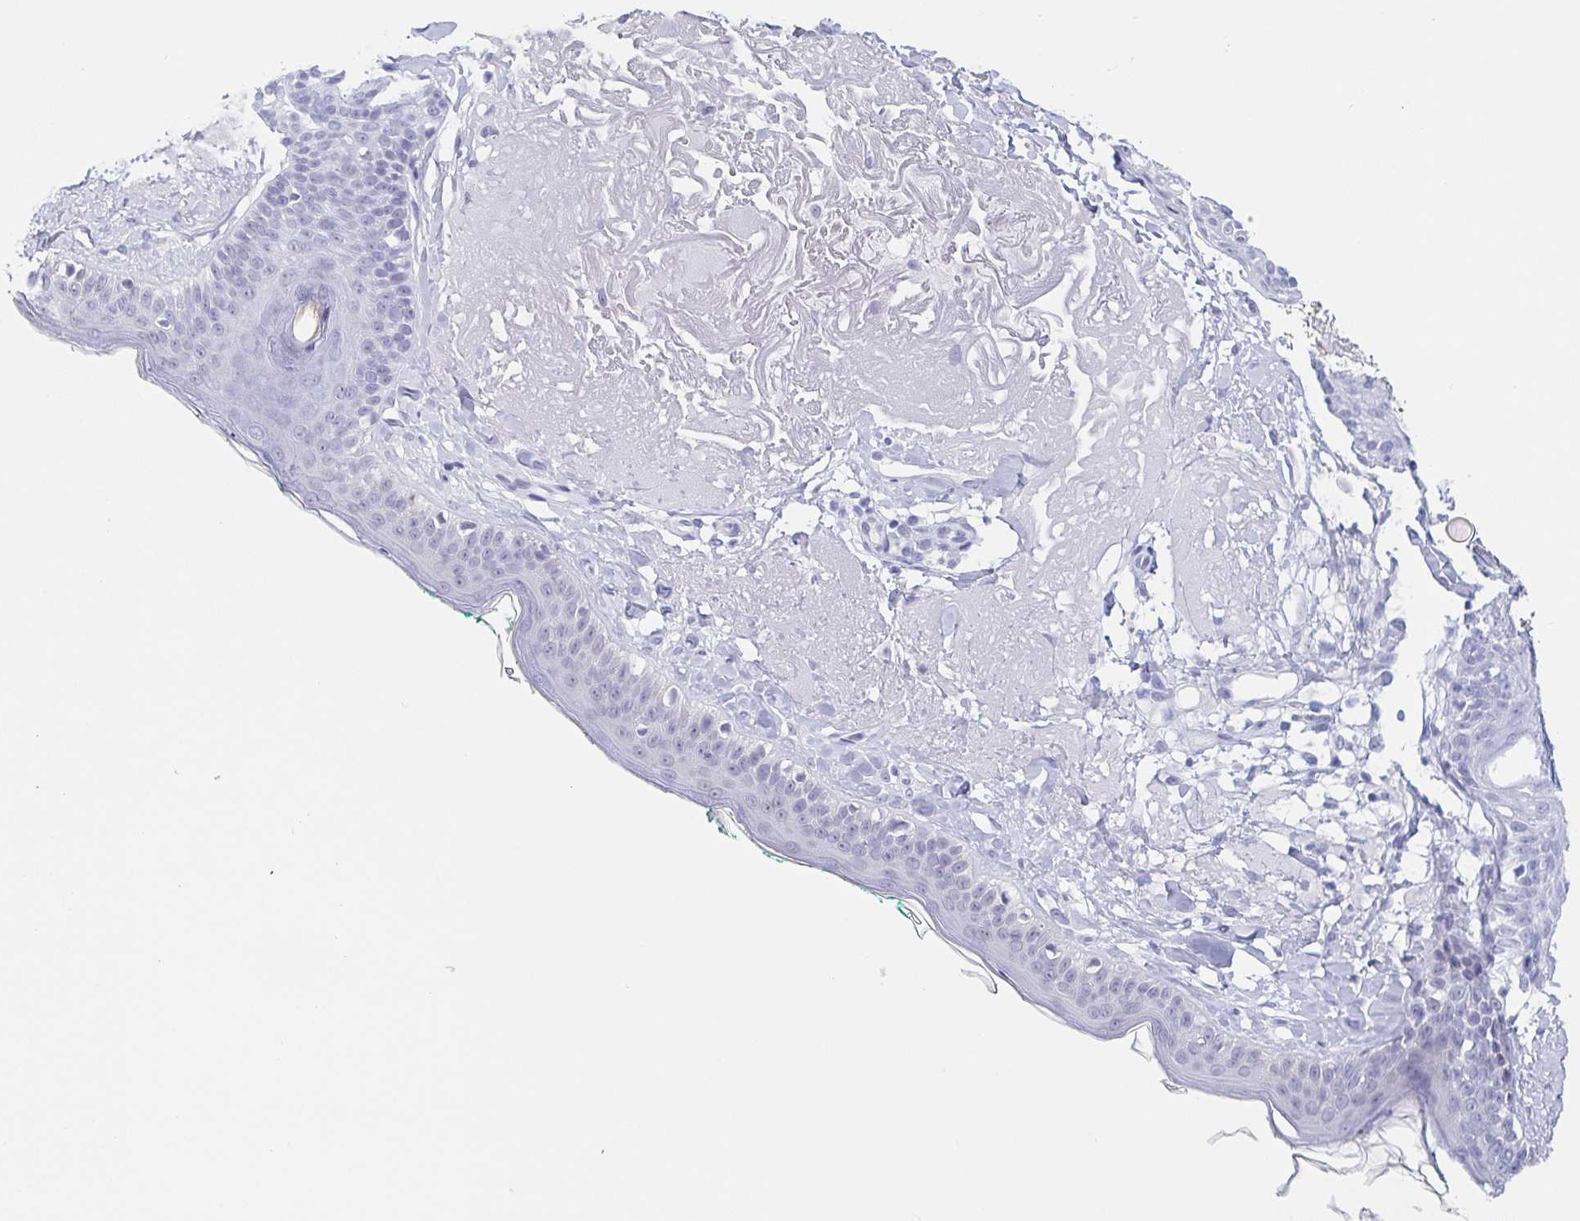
{"staining": {"intensity": "negative", "quantity": "none", "location": "none"}, "tissue": "skin", "cell_type": "Fibroblasts", "image_type": "normal", "snomed": [{"axis": "morphology", "description": "Normal tissue, NOS"}, {"axis": "topography", "description": "Skin"}], "caption": "A high-resolution micrograph shows immunohistochemistry (IHC) staining of unremarkable skin, which reveals no significant positivity in fibroblasts. (DAB (3,3'-diaminobenzidine) immunohistochemistry visualized using brightfield microscopy, high magnification).", "gene": "REG4", "patient": {"sex": "male", "age": 73}}